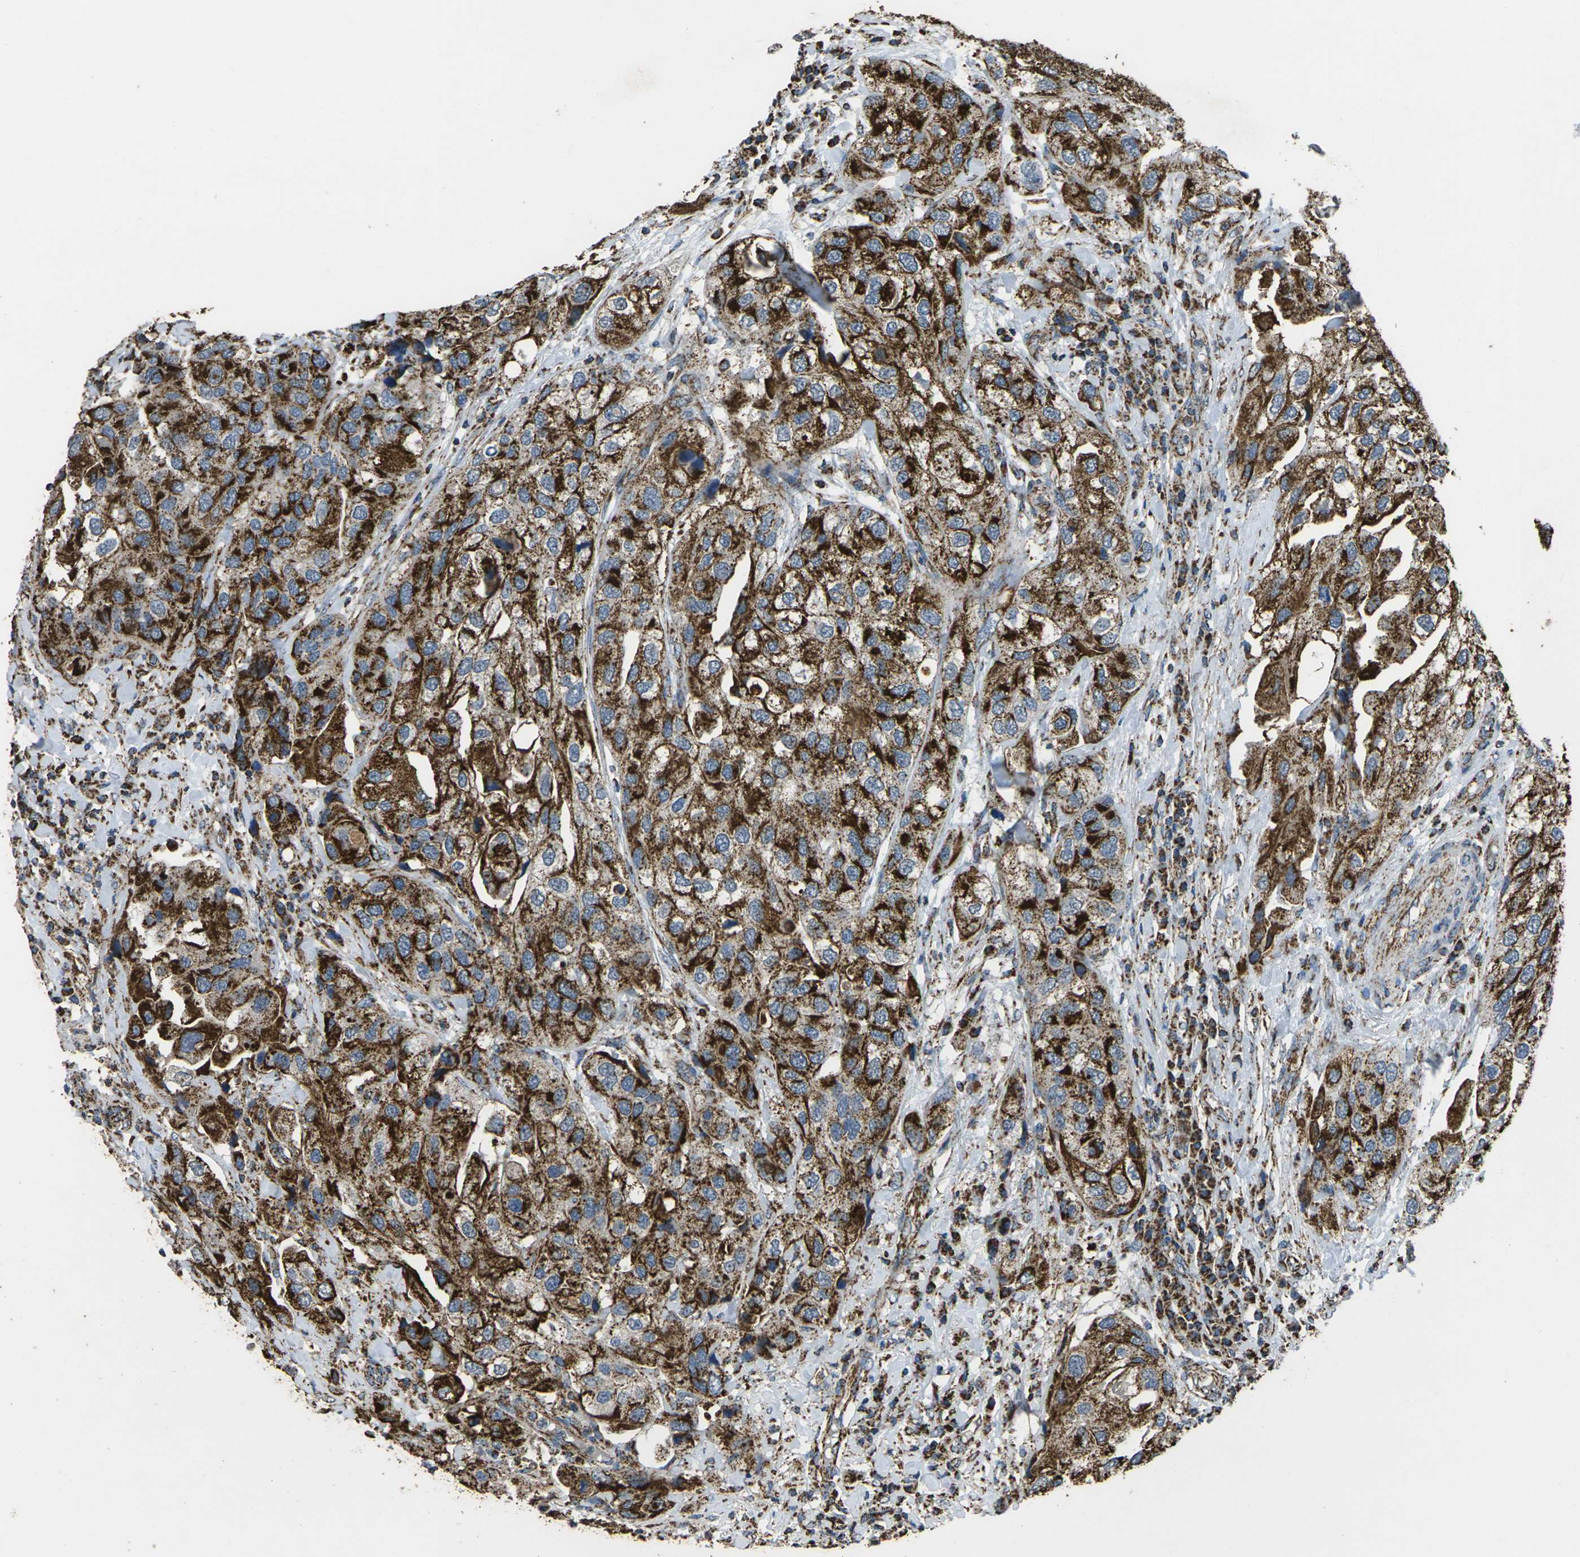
{"staining": {"intensity": "strong", "quantity": ">75%", "location": "cytoplasmic/membranous"}, "tissue": "urothelial cancer", "cell_type": "Tumor cells", "image_type": "cancer", "snomed": [{"axis": "morphology", "description": "Urothelial carcinoma, High grade"}, {"axis": "topography", "description": "Urinary bladder"}], "caption": "Tumor cells reveal strong cytoplasmic/membranous expression in approximately >75% of cells in urothelial carcinoma (high-grade). (DAB = brown stain, brightfield microscopy at high magnification).", "gene": "KLHL5", "patient": {"sex": "female", "age": 64}}